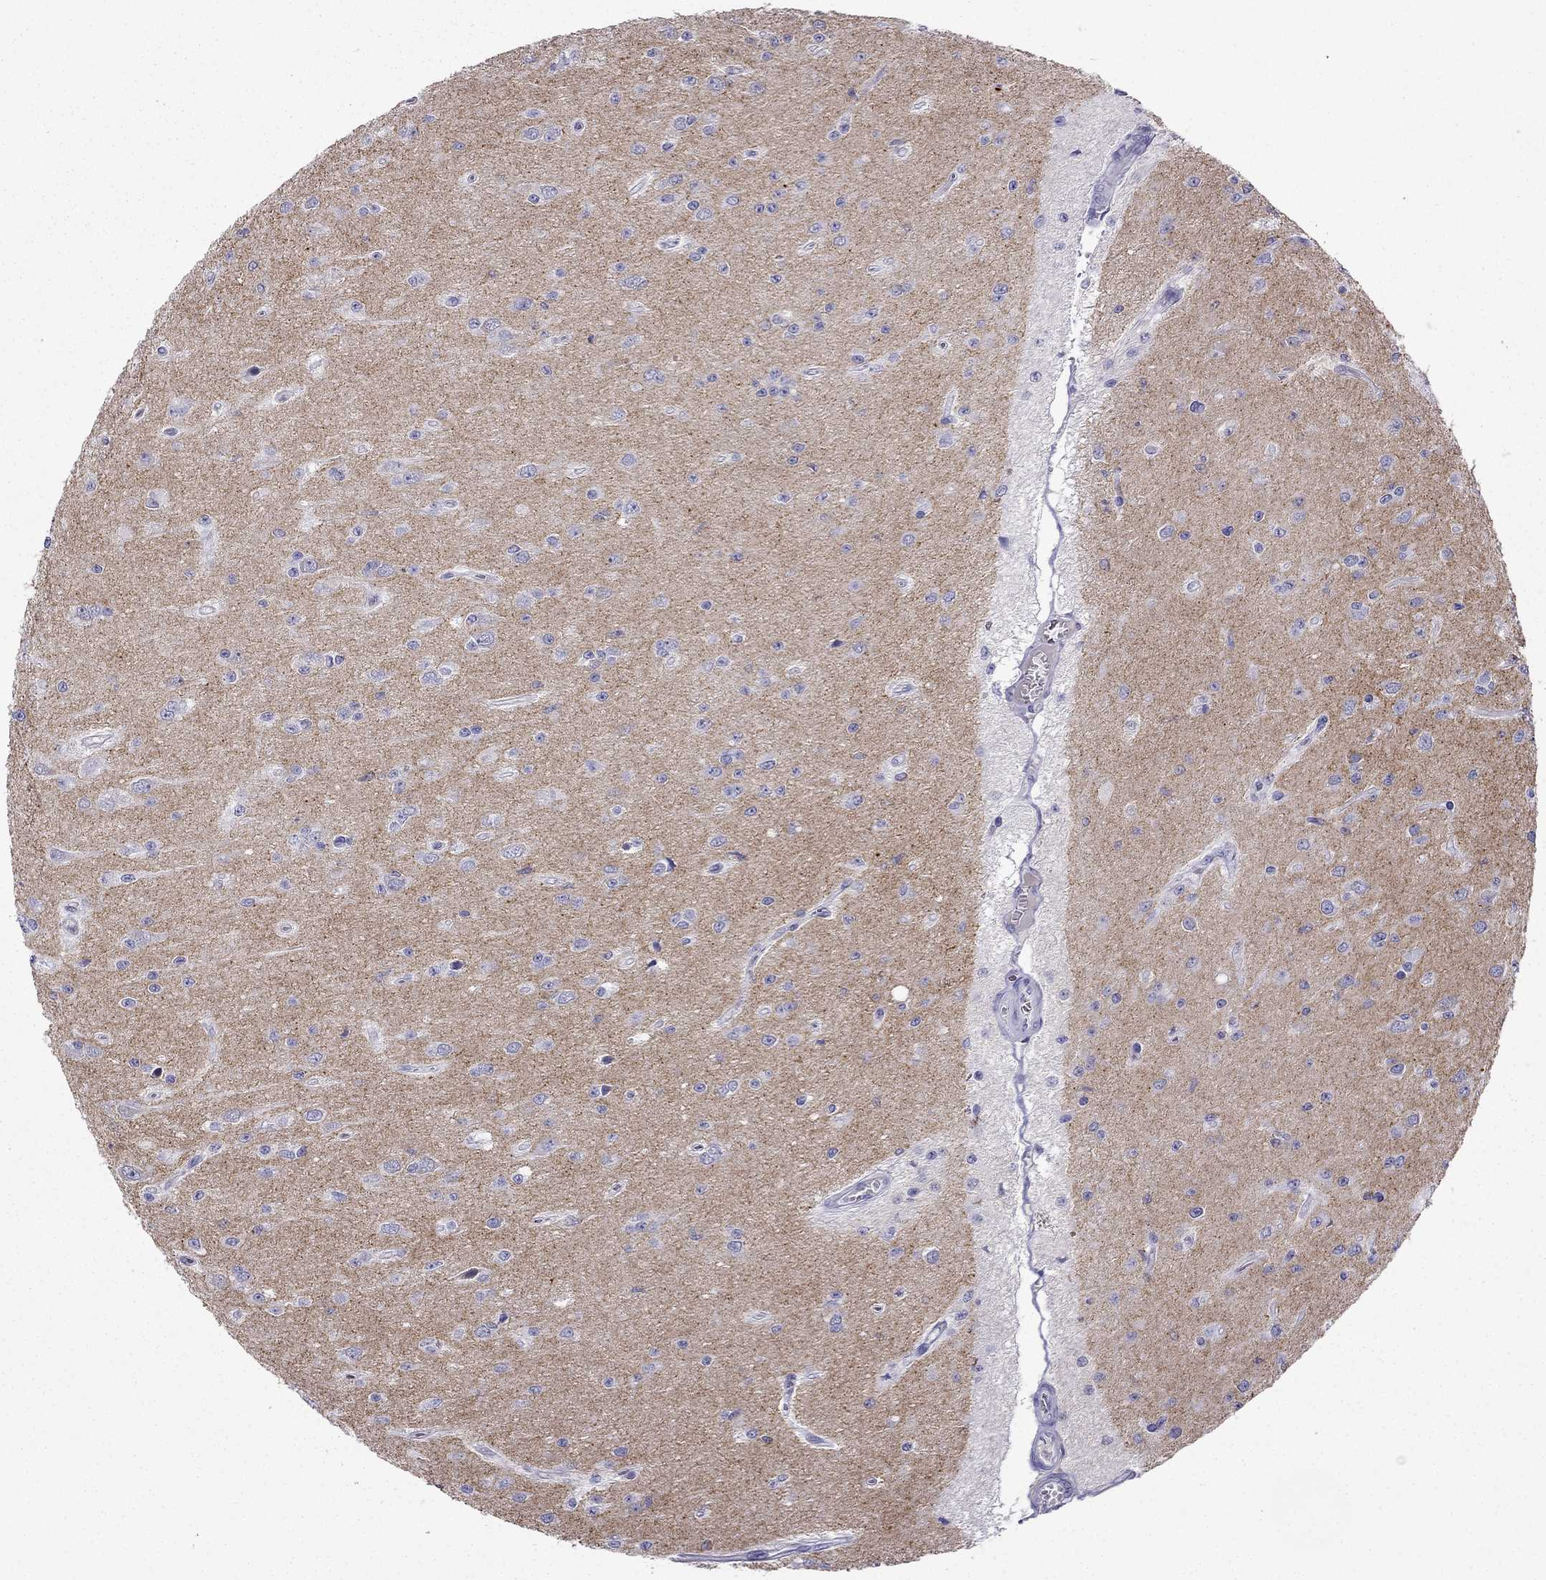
{"staining": {"intensity": "negative", "quantity": "none", "location": "none"}, "tissue": "glioma", "cell_type": "Tumor cells", "image_type": "cancer", "snomed": [{"axis": "morphology", "description": "Glioma, malignant, Low grade"}, {"axis": "topography", "description": "Brain"}], "caption": "Protein analysis of glioma shows no significant positivity in tumor cells.", "gene": "NPTX1", "patient": {"sex": "female", "age": 45}}